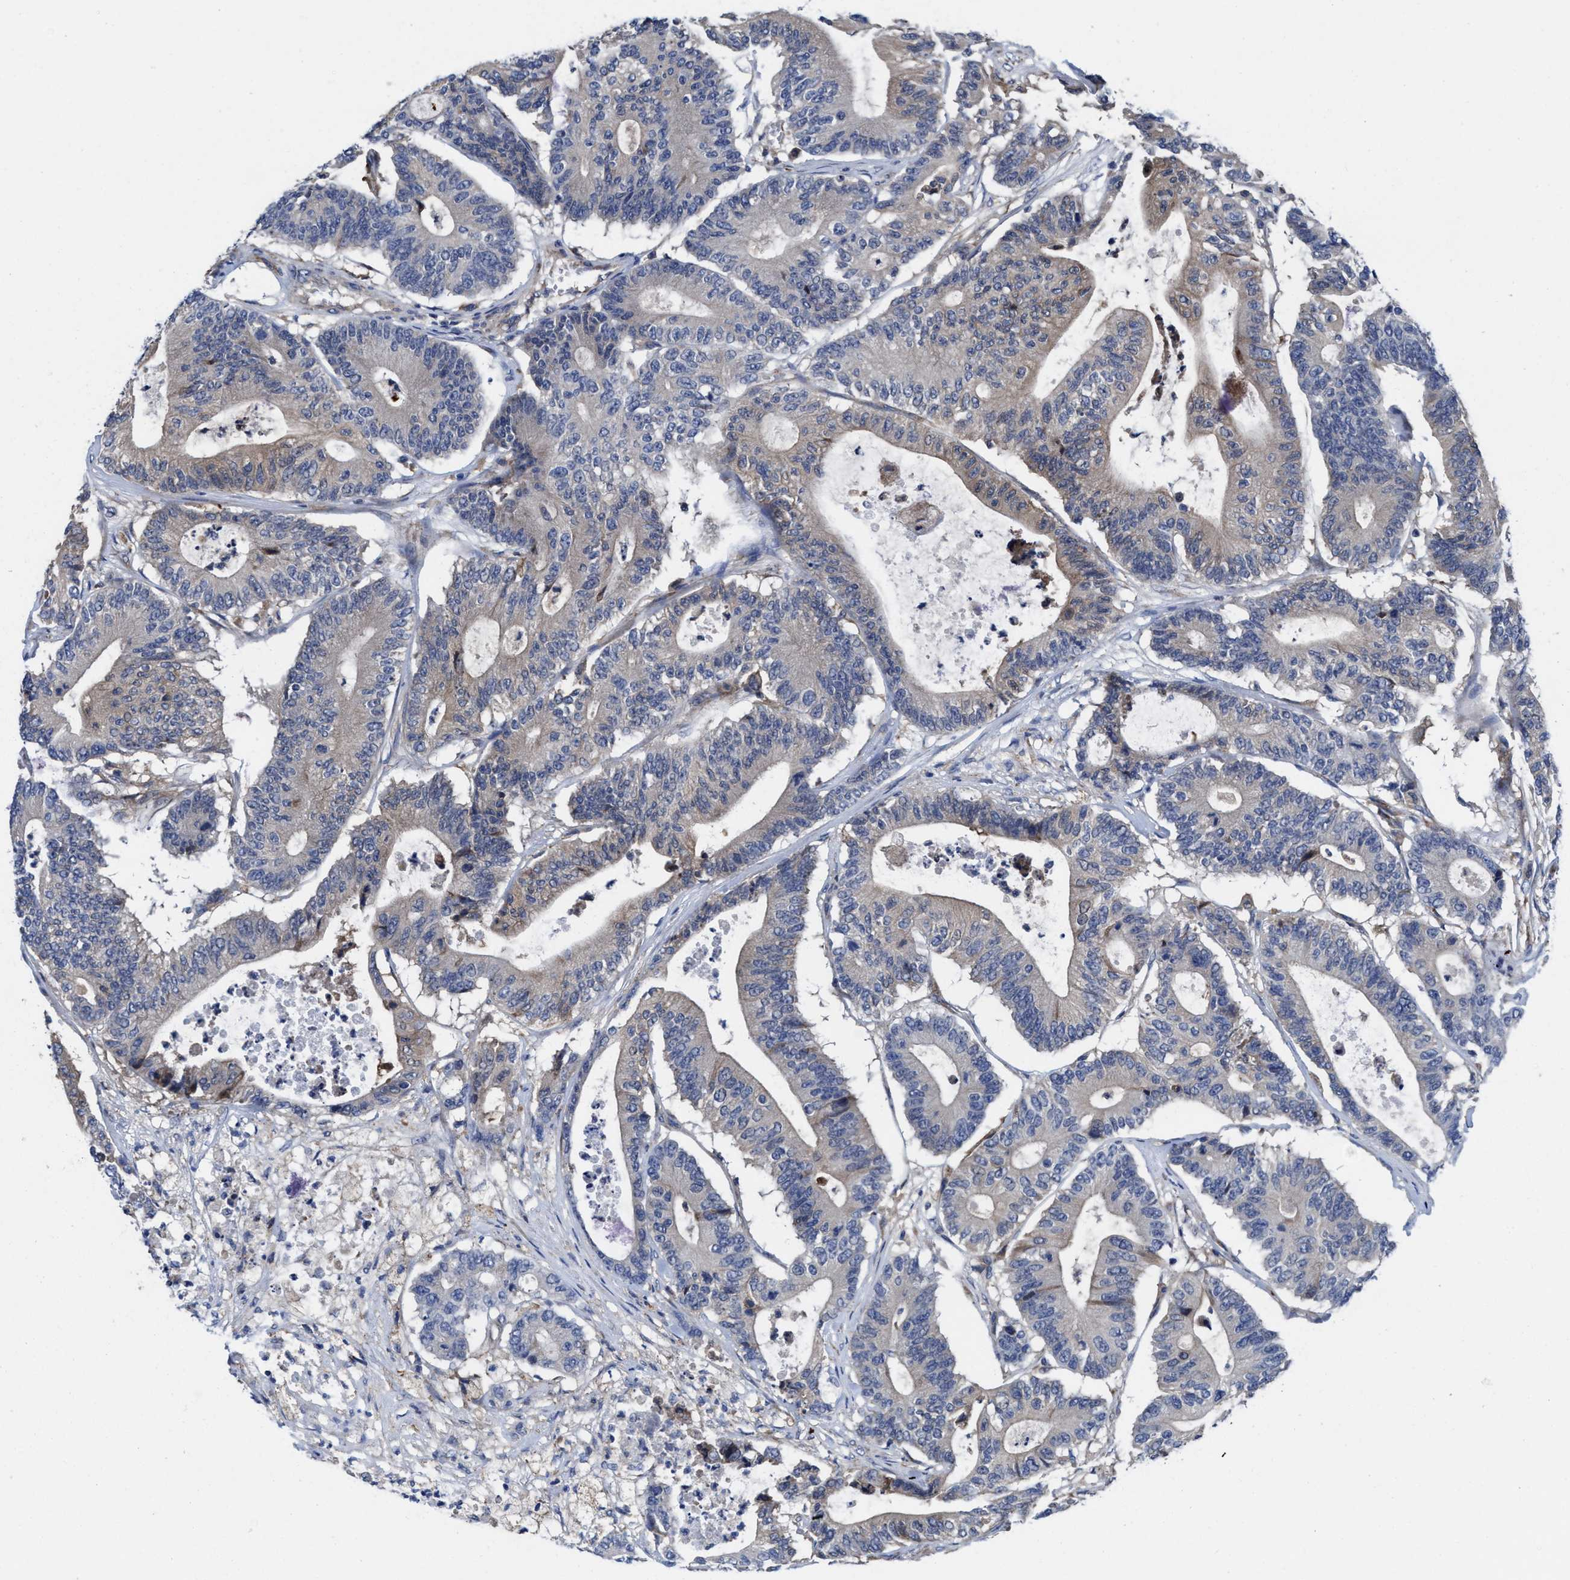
{"staining": {"intensity": "weak", "quantity": "25%-75%", "location": "cytoplasmic/membranous"}, "tissue": "colorectal cancer", "cell_type": "Tumor cells", "image_type": "cancer", "snomed": [{"axis": "morphology", "description": "Adenocarcinoma, NOS"}, {"axis": "topography", "description": "Colon"}], "caption": "Brown immunohistochemical staining in colorectal adenocarcinoma exhibits weak cytoplasmic/membranous expression in approximately 25%-75% of tumor cells.", "gene": "TXNDC17", "patient": {"sex": "female", "age": 84}}